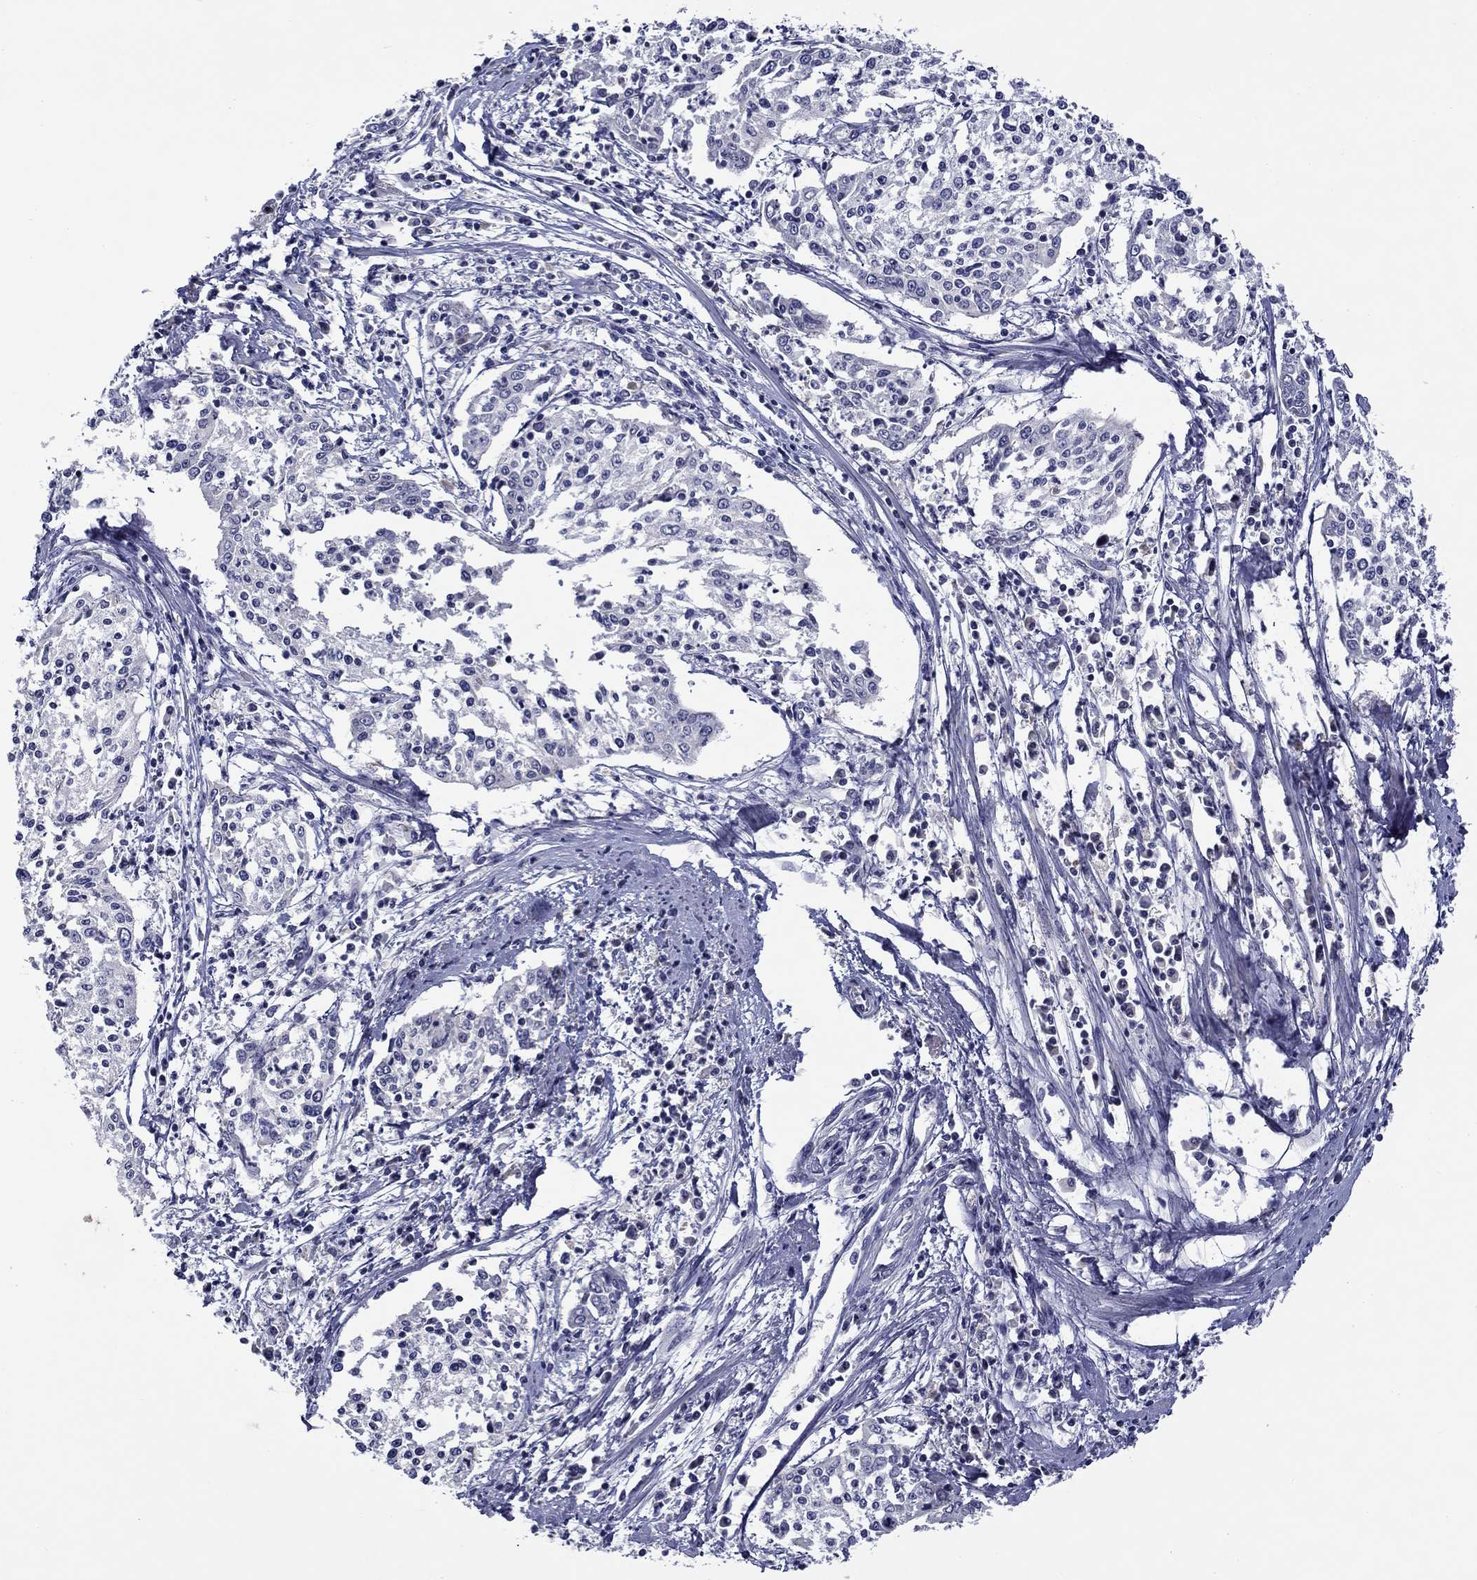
{"staining": {"intensity": "negative", "quantity": "none", "location": "none"}, "tissue": "cervical cancer", "cell_type": "Tumor cells", "image_type": "cancer", "snomed": [{"axis": "morphology", "description": "Squamous cell carcinoma, NOS"}, {"axis": "topography", "description": "Cervix"}], "caption": "The image shows no significant positivity in tumor cells of cervical cancer.", "gene": "SPATA7", "patient": {"sex": "female", "age": 41}}